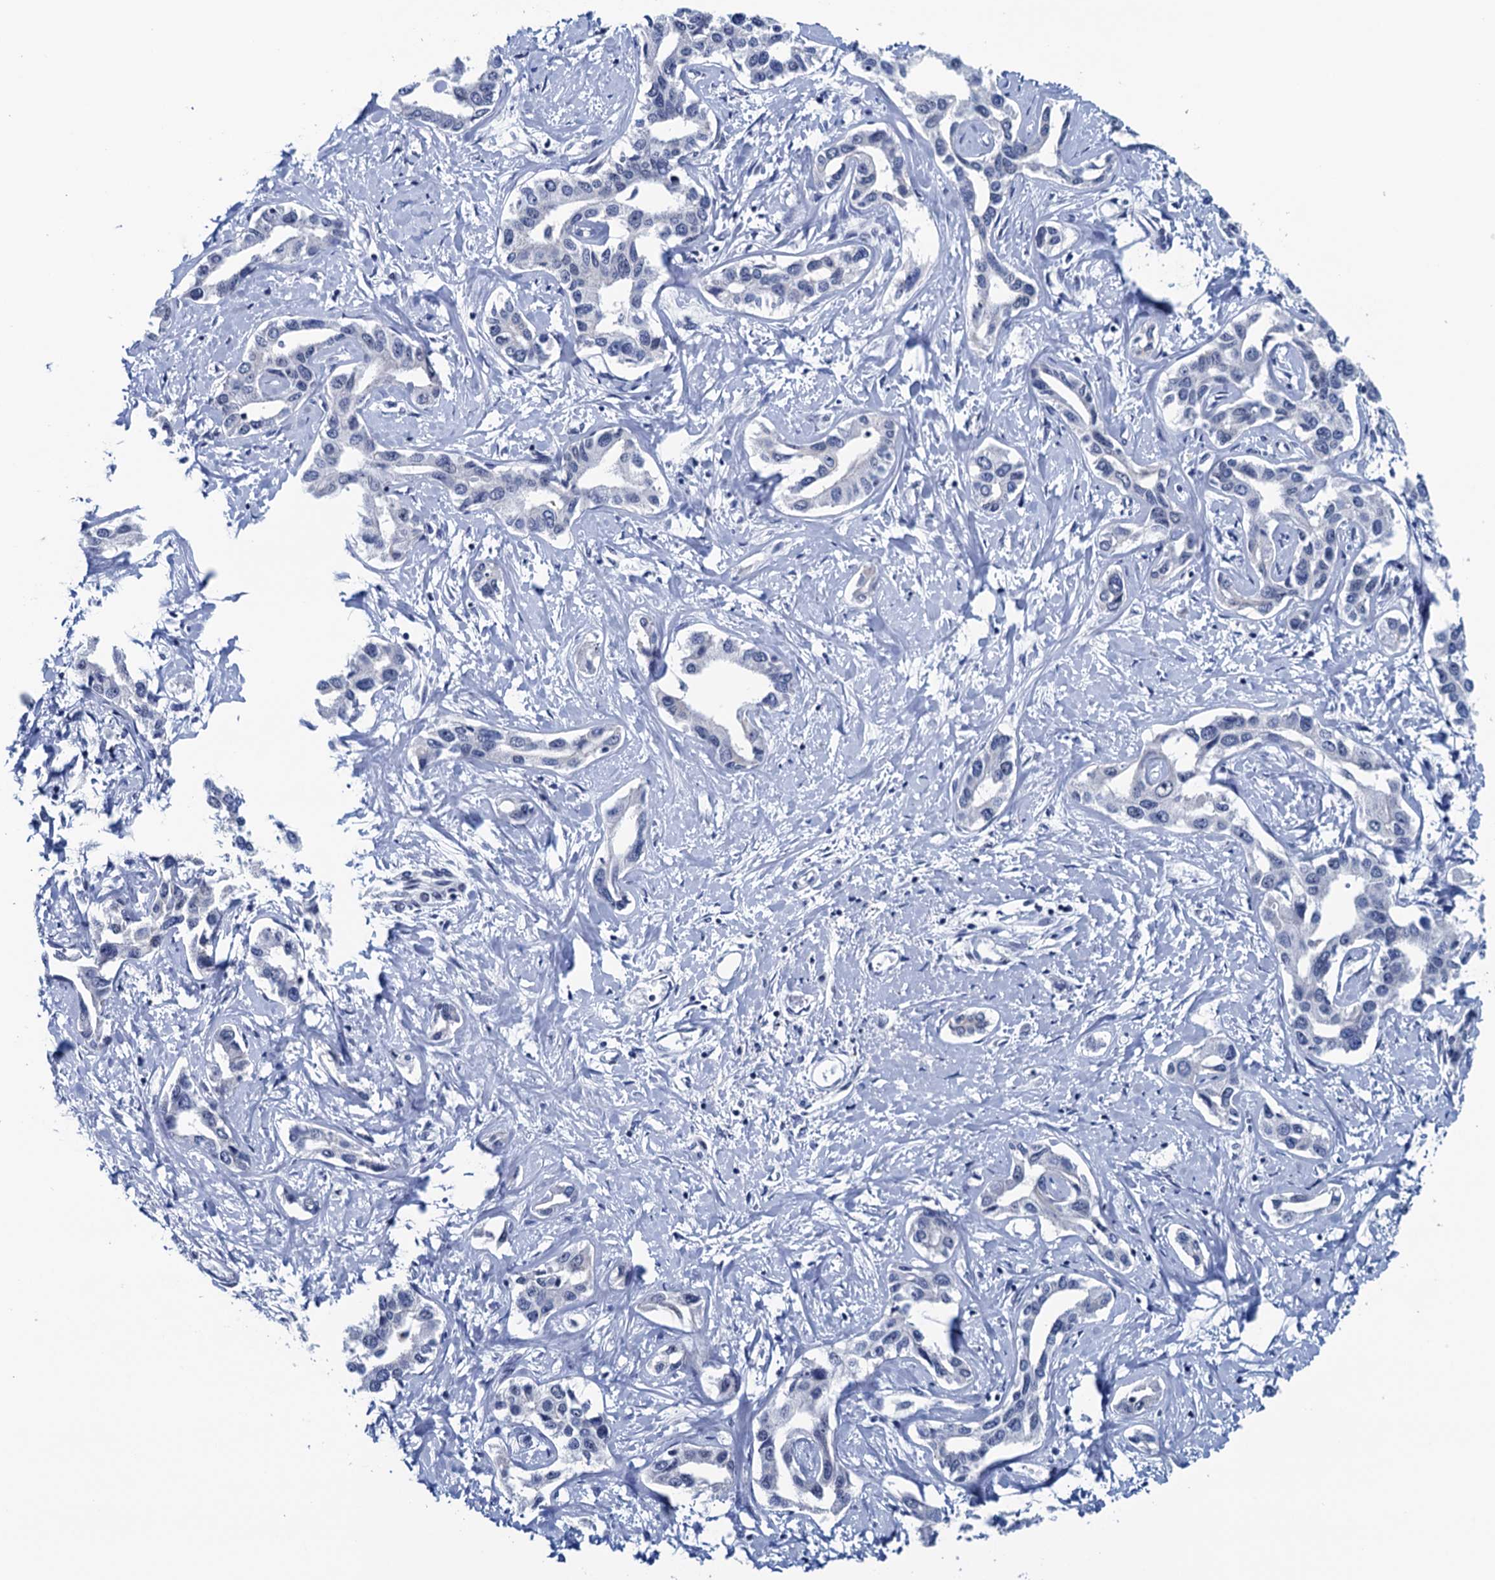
{"staining": {"intensity": "negative", "quantity": "none", "location": "none"}, "tissue": "liver cancer", "cell_type": "Tumor cells", "image_type": "cancer", "snomed": [{"axis": "morphology", "description": "Cholangiocarcinoma"}, {"axis": "topography", "description": "Liver"}], "caption": "This is a micrograph of immunohistochemistry (IHC) staining of cholangiocarcinoma (liver), which shows no positivity in tumor cells. The staining is performed using DAB brown chromogen with nuclei counter-stained in using hematoxylin.", "gene": "FNBP4", "patient": {"sex": "male", "age": 59}}